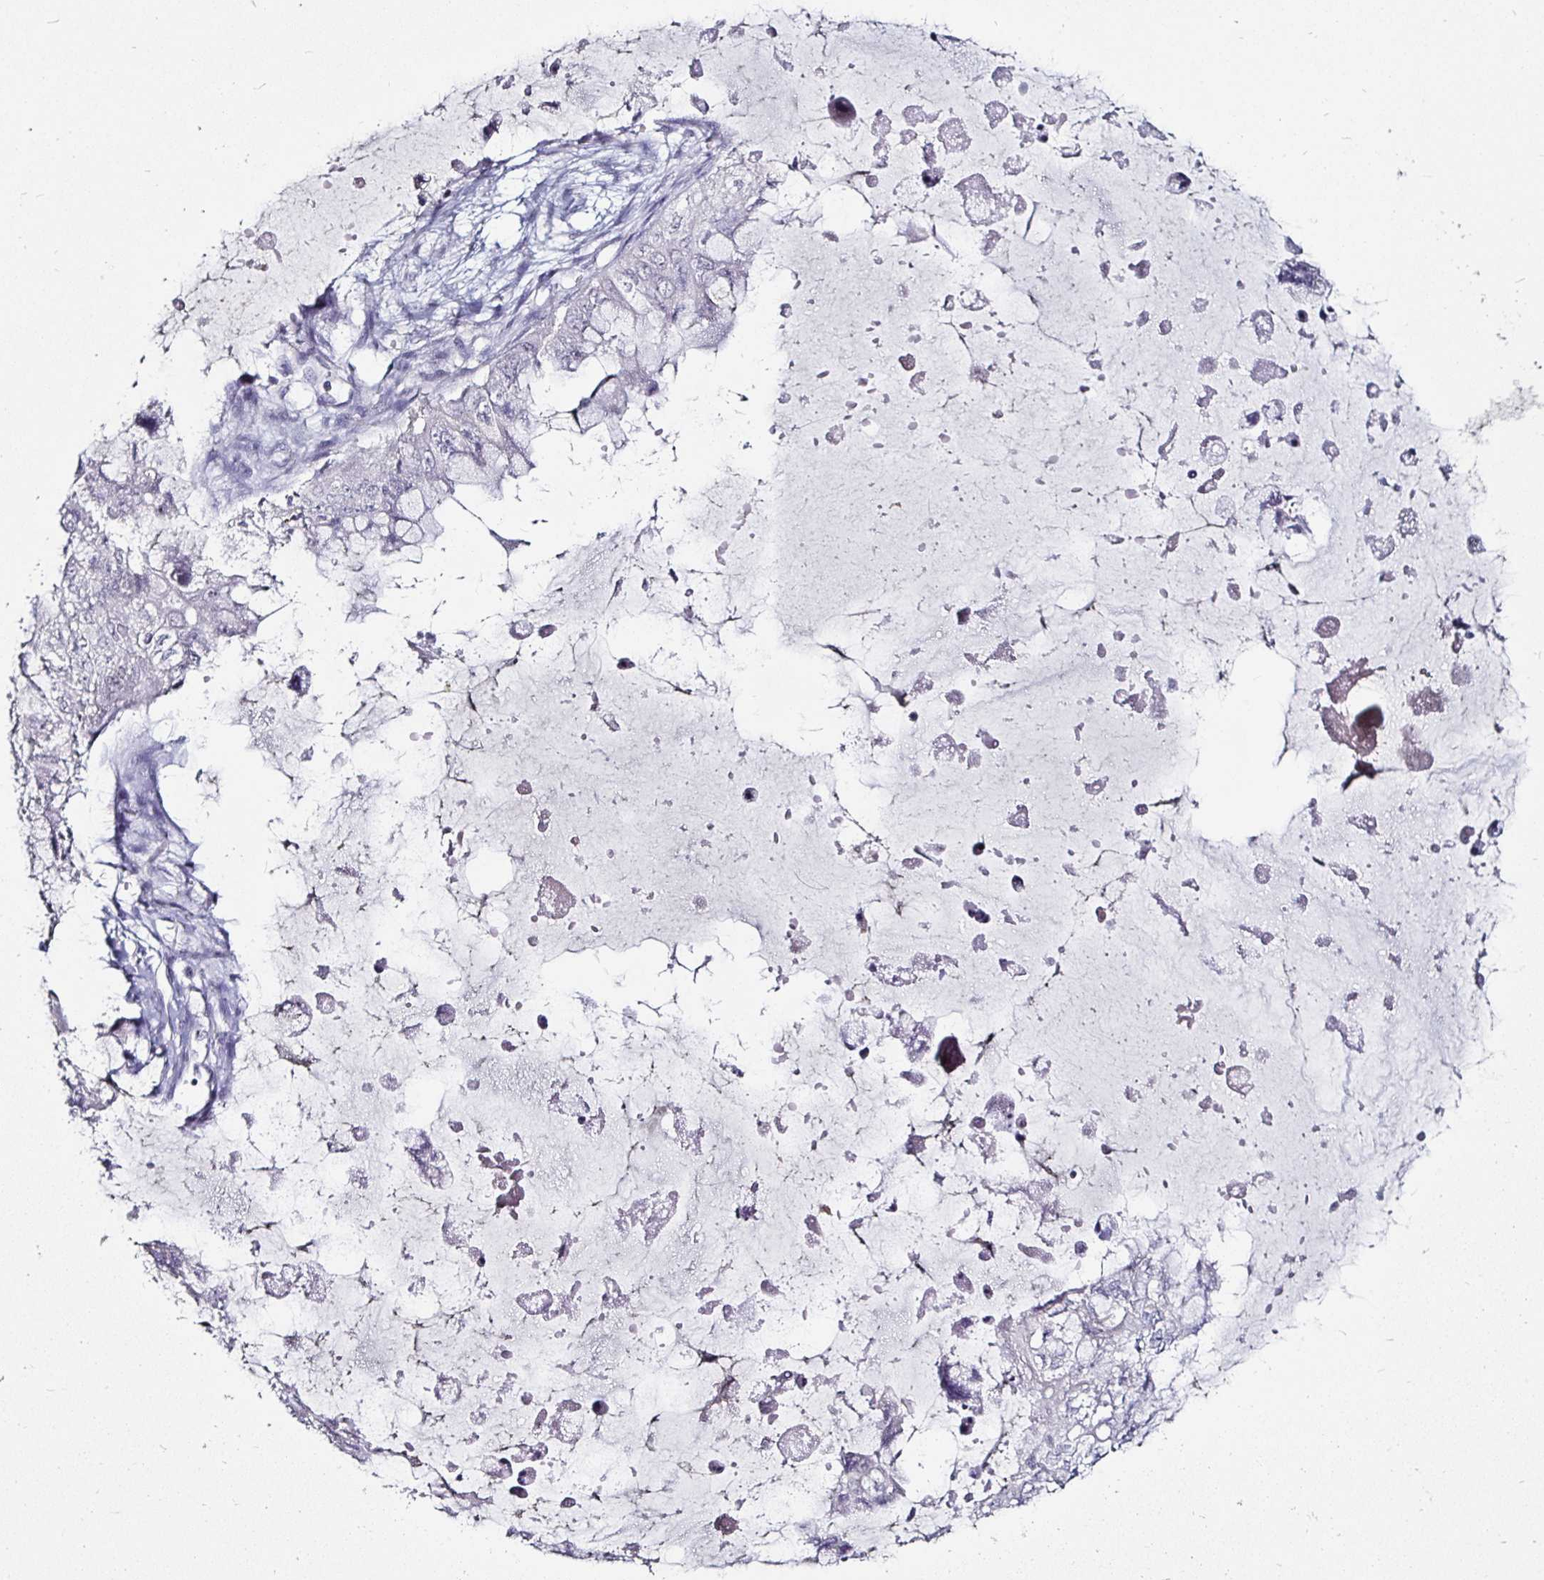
{"staining": {"intensity": "negative", "quantity": "none", "location": "none"}, "tissue": "ovarian cancer", "cell_type": "Tumor cells", "image_type": "cancer", "snomed": [{"axis": "morphology", "description": "Cystadenocarcinoma, mucinous, NOS"}, {"axis": "topography", "description": "Ovary"}], "caption": "The photomicrograph shows no staining of tumor cells in ovarian cancer (mucinous cystadenocarcinoma). (DAB IHC with hematoxylin counter stain).", "gene": "FAIM2", "patient": {"sex": "female", "age": 72}}